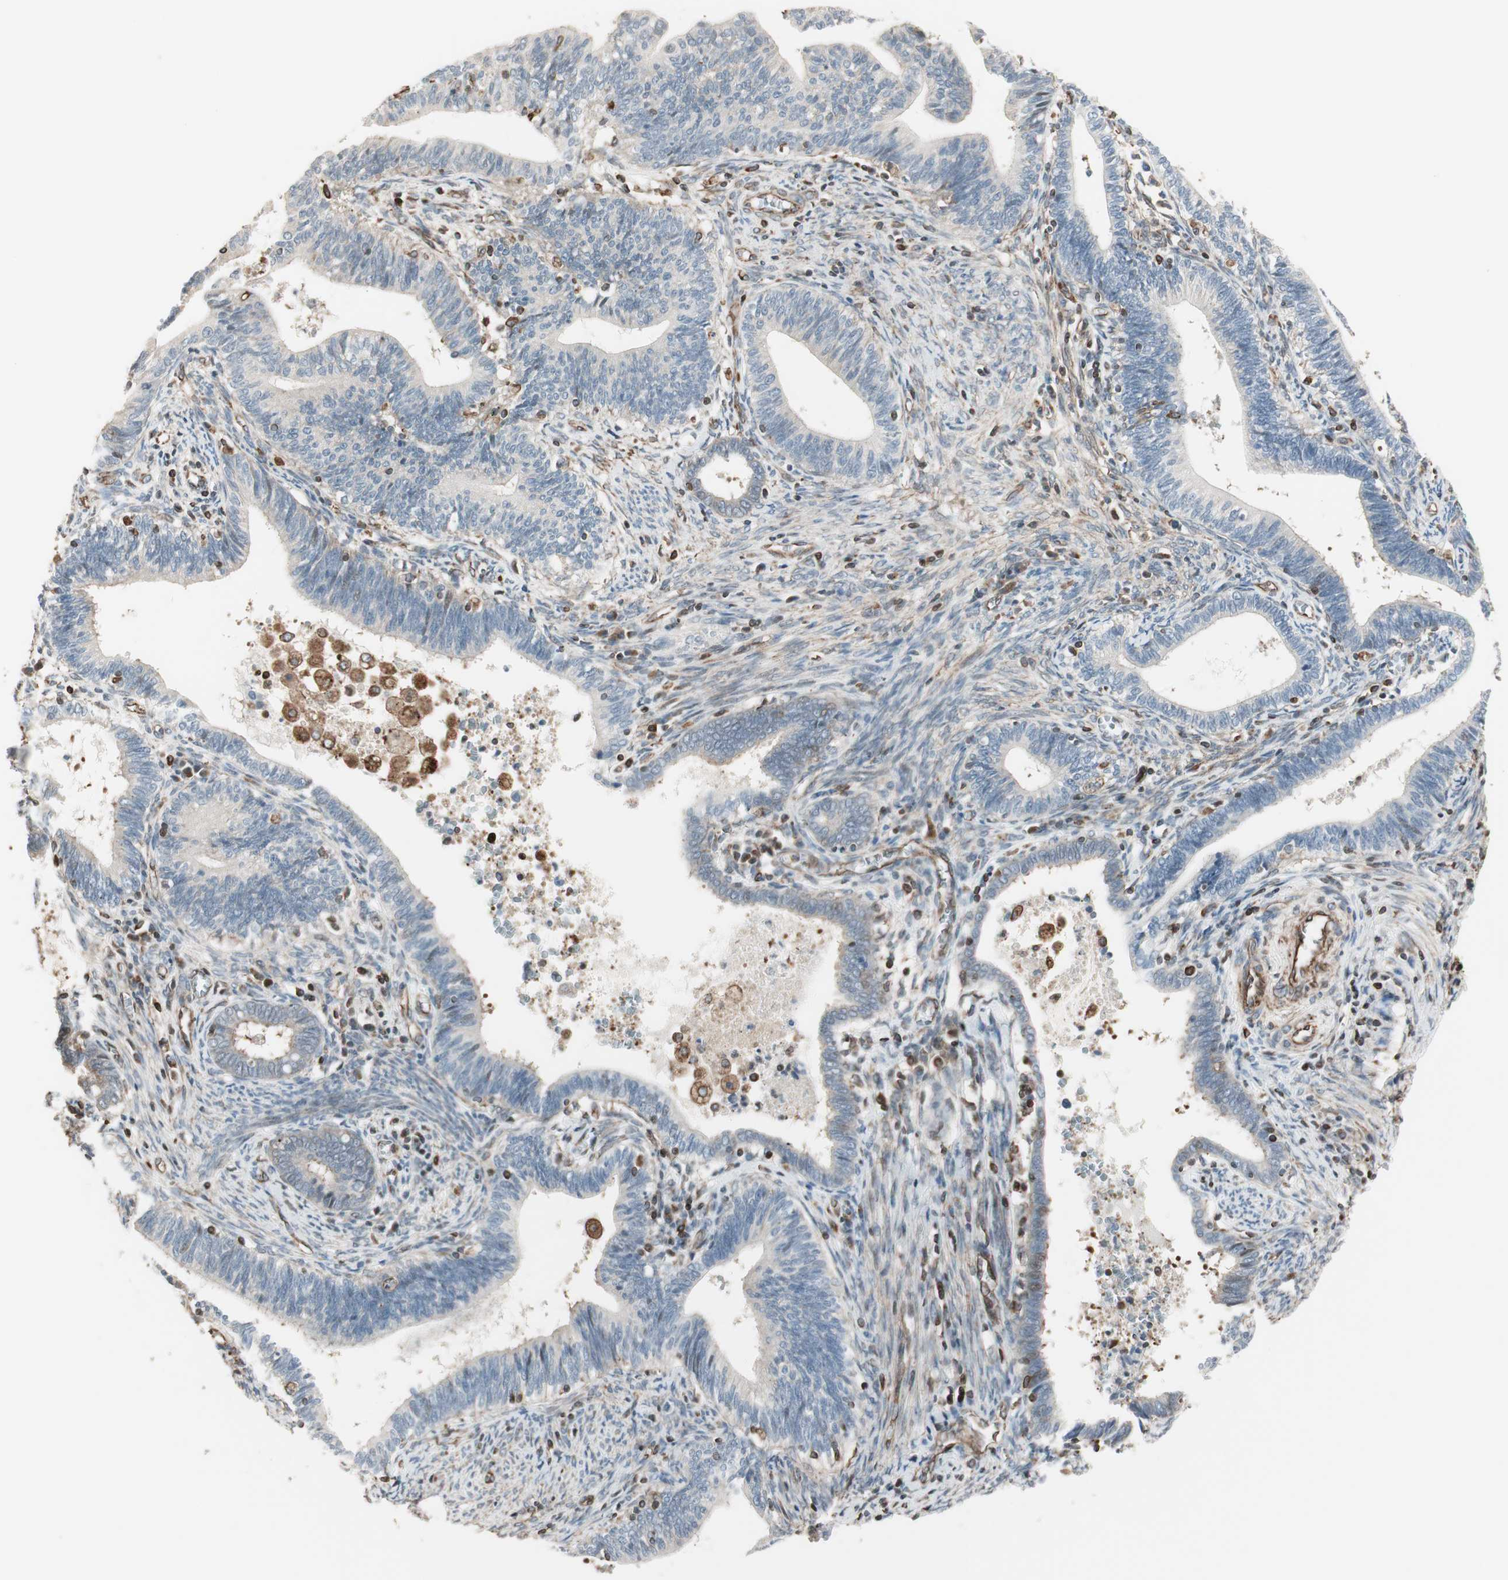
{"staining": {"intensity": "negative", "quantity": "none", "location": "none"}, "tissue": "cervical cancer", "cell_type": "Tumor cells", "image_type": "cancer", "snomed": [{"axis": "morphology", "description": "Adenocarcinoma, NOS"}, {"axis": "topography", "description": "Cervix"}], "caption": "IHC of cervical cancer reveals no expression in tumor cells.", "gene": "MAD2L2", "patient": {"sex": "female", "age": 44}}